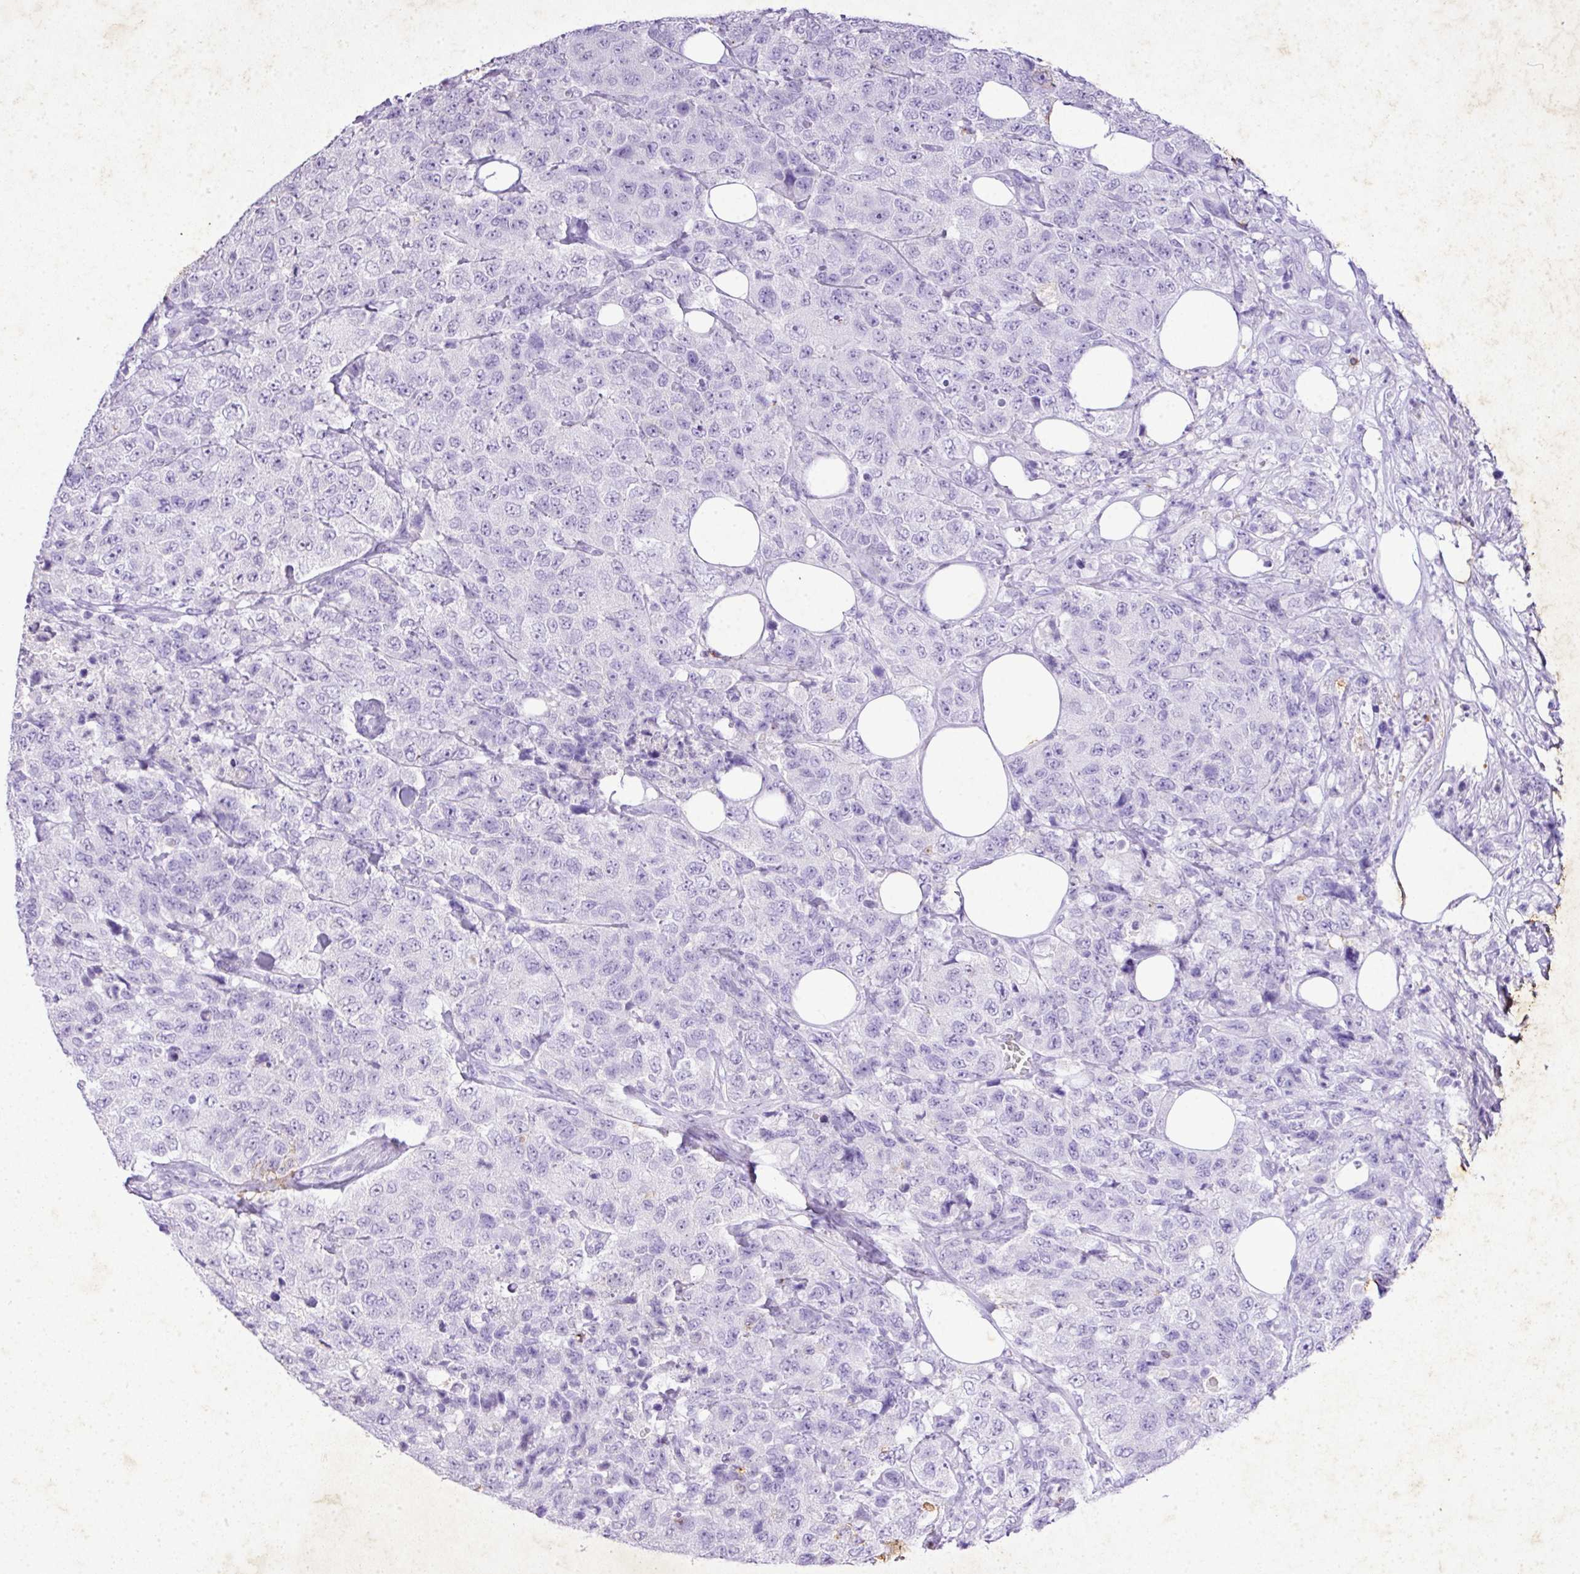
{"staining": {"intensity": "negative", "quantity": "none", "location": "none"}, "tissue": "urothelial cancer", "cell_type": "Tumor cells", "image_type": "cancer", "snomed": [{"axis": "morphology", "description": "Urothelial carcinoma, High grade"}, {"axis": "topography", "description": "Urinary bladder"}], "caption": "Immunohistochemical staining of human urothelial cancer shows no significant positivity in tumor cells.", "gene": "KCNJ11", "patient": {"sex": "female", "age": 78}}